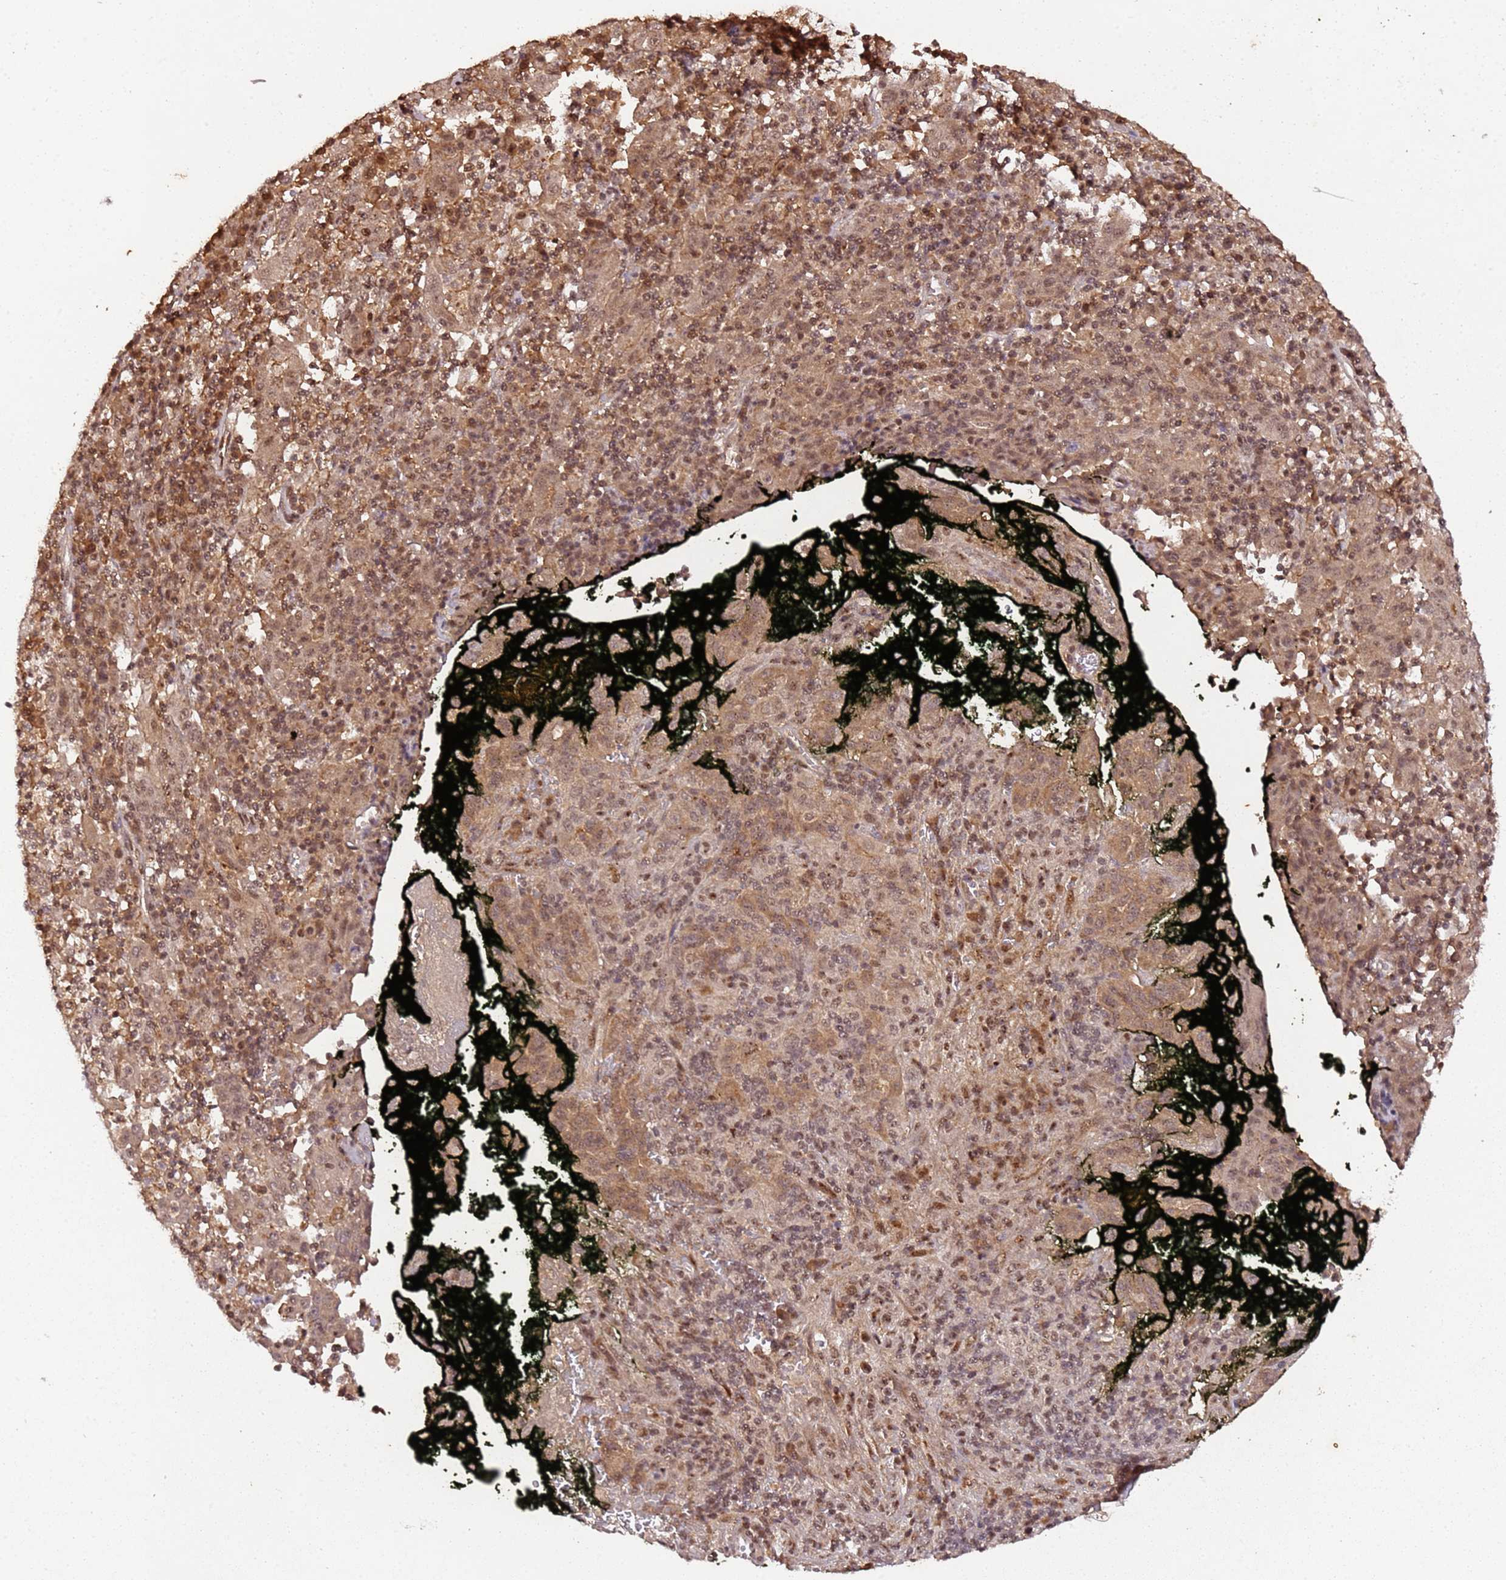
{"staining": {"intensity": "moderate", "quantity": ">75%", "location": "cytoplasmic/membranous,nuclear"}, "tissue": "pancreatic cancer", "cell_type": "Tumor cells", "image_type": "cancer", "snomed": [{"axis": "morphology", "description": "Adenocarcinoma, NOS"}, {"axis": "topography", "description": "Pancreas"}], "caption": "An IHC histopathology image of neoplastic tissue is shown. Protein staining in brown labels moderate cytoplasmic/membranous and nuclear positivity in pancreatic cancer within tumor cells. (brown staining indicates protein expression, while blue staining denotes nuclei).", "gene": "COL1A2", "patient": {"sex": "male", "age": 63}}